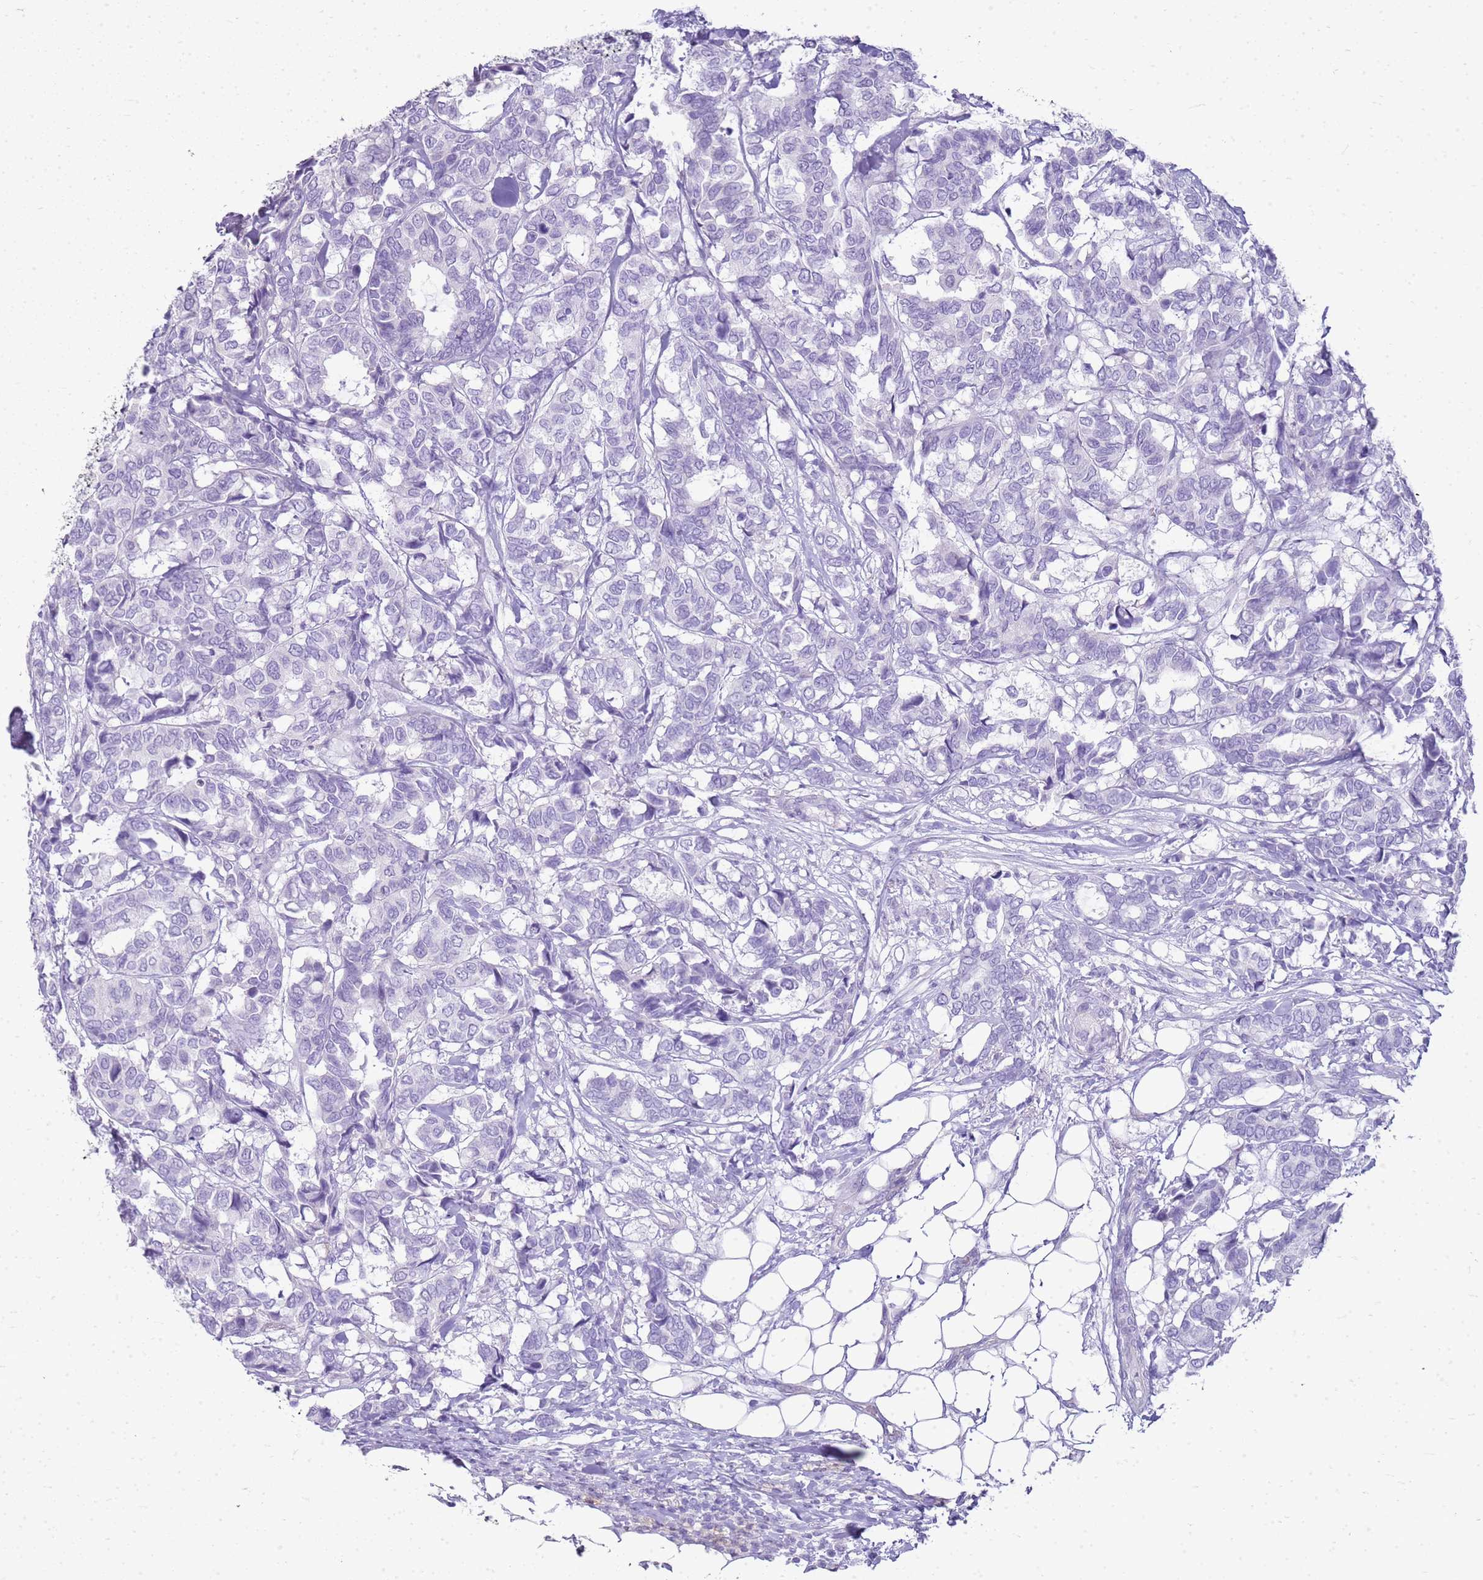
{"staining": {"intensity": "negative", "quantity": "none", "location": "none"}, "tissue": "breast cancer", "cell_type": "Tumor cells", "image_type": "cancer", "snomed": [{"axis": "morphology", "description": "Duct carcinoma"}, {"axis": "topography", "description": "Breast"}], "caption": "A photomicrograph of human breast cancer is negative for staining in tumor cells.", "gene": "SULT1E1", "patient": {"sex": "female", "age": 87}}